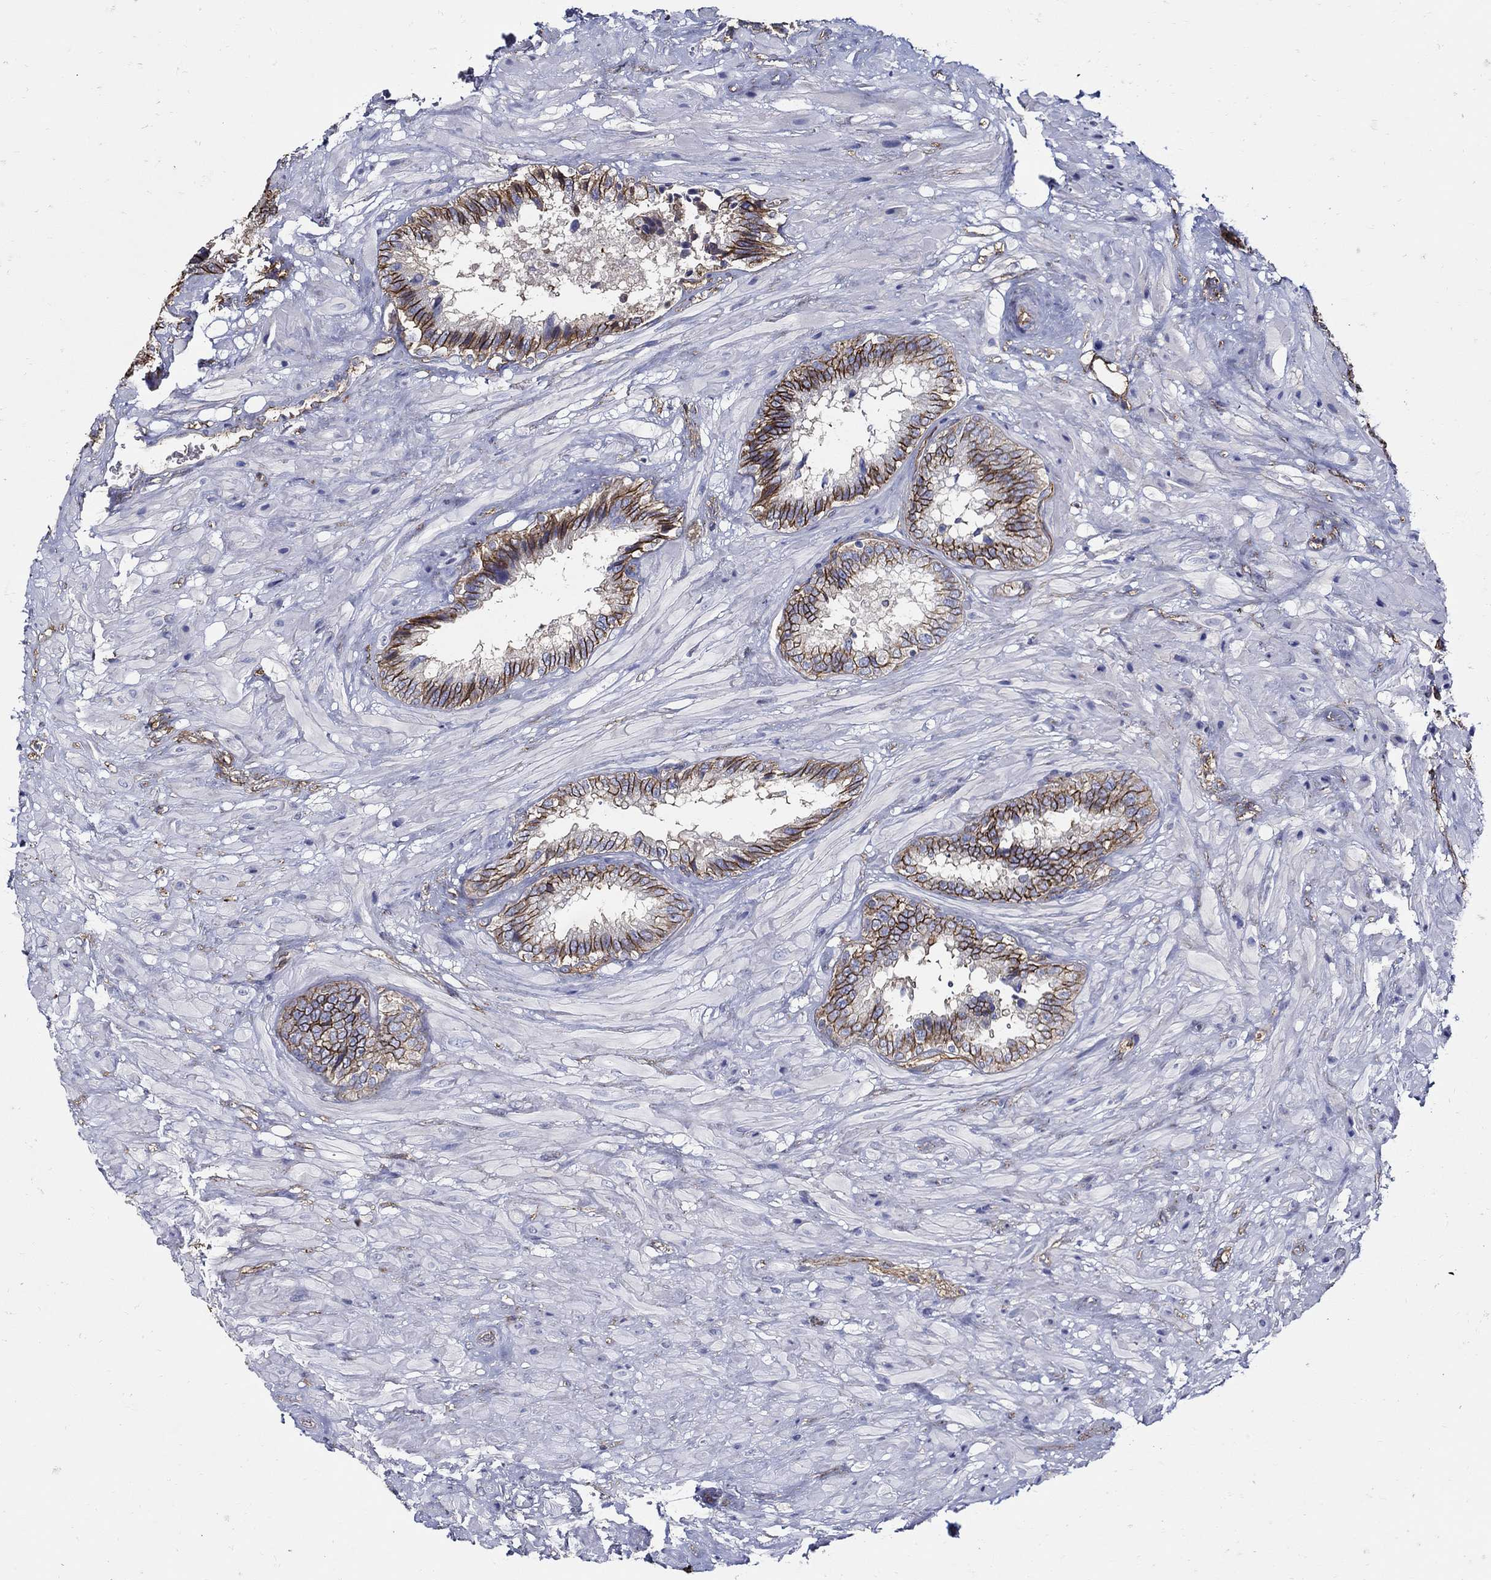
{"staining": {"intensity": "strong", "quantity": "25%-75%", "location": "cytoplasmic/membranous"}, "tissue": "seminal vesicle", "cell_type": "Glandular cells", "image_type": "normal", "snomed": [{"axis": "morphology", "description": "Normal tissue, NOS"}, {"axis": "topography", "description": "Seminal veicle"}], "caption": "Immunohistochemical staining of benign seminal vesicle reveals high levels of strong cytoplasmic/membranous staining in approximately 25%-75% of glandular cells. (brown staining indicates protein expression, while blue staining denotes nuclei).", "gene": "APBB3", "patient": {"sex": "male", "age": 67}}